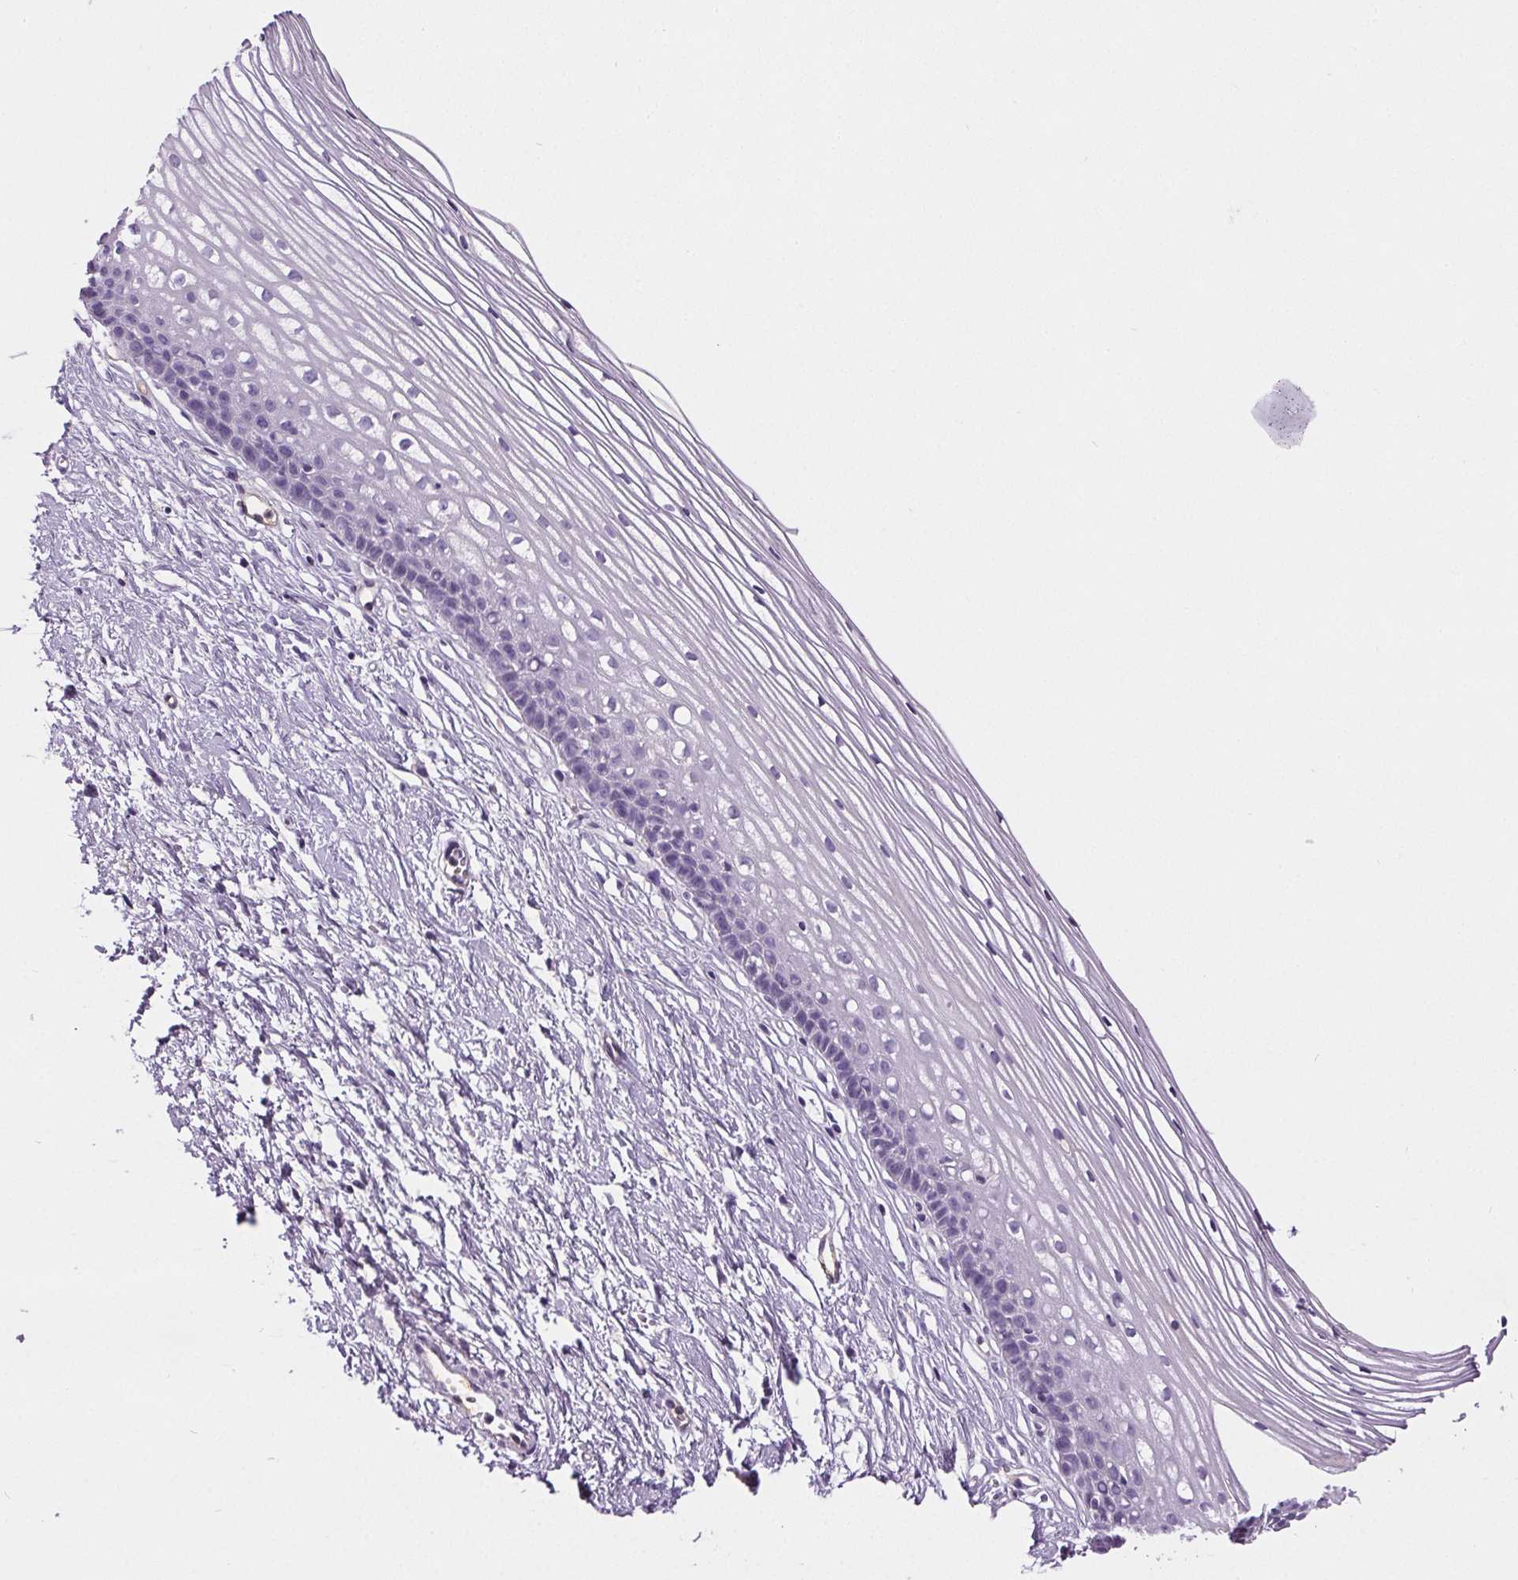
{"staining": {"intensity": "negative", "quantity": "none", "location": "none"}, "tissue": "cervix", "cell_type": "Glandular cells", "image_type": "normal", "snomed": [{"axis": "morphology", "description": "Normal tissue, NOS"}, {"axis": "topography", "description": "Cervix"}], "caption": "The image shows no staining of glandular cells in benign cervix.", "gene": "CD5L", "patient": {"sex": "female", "age": 40}}